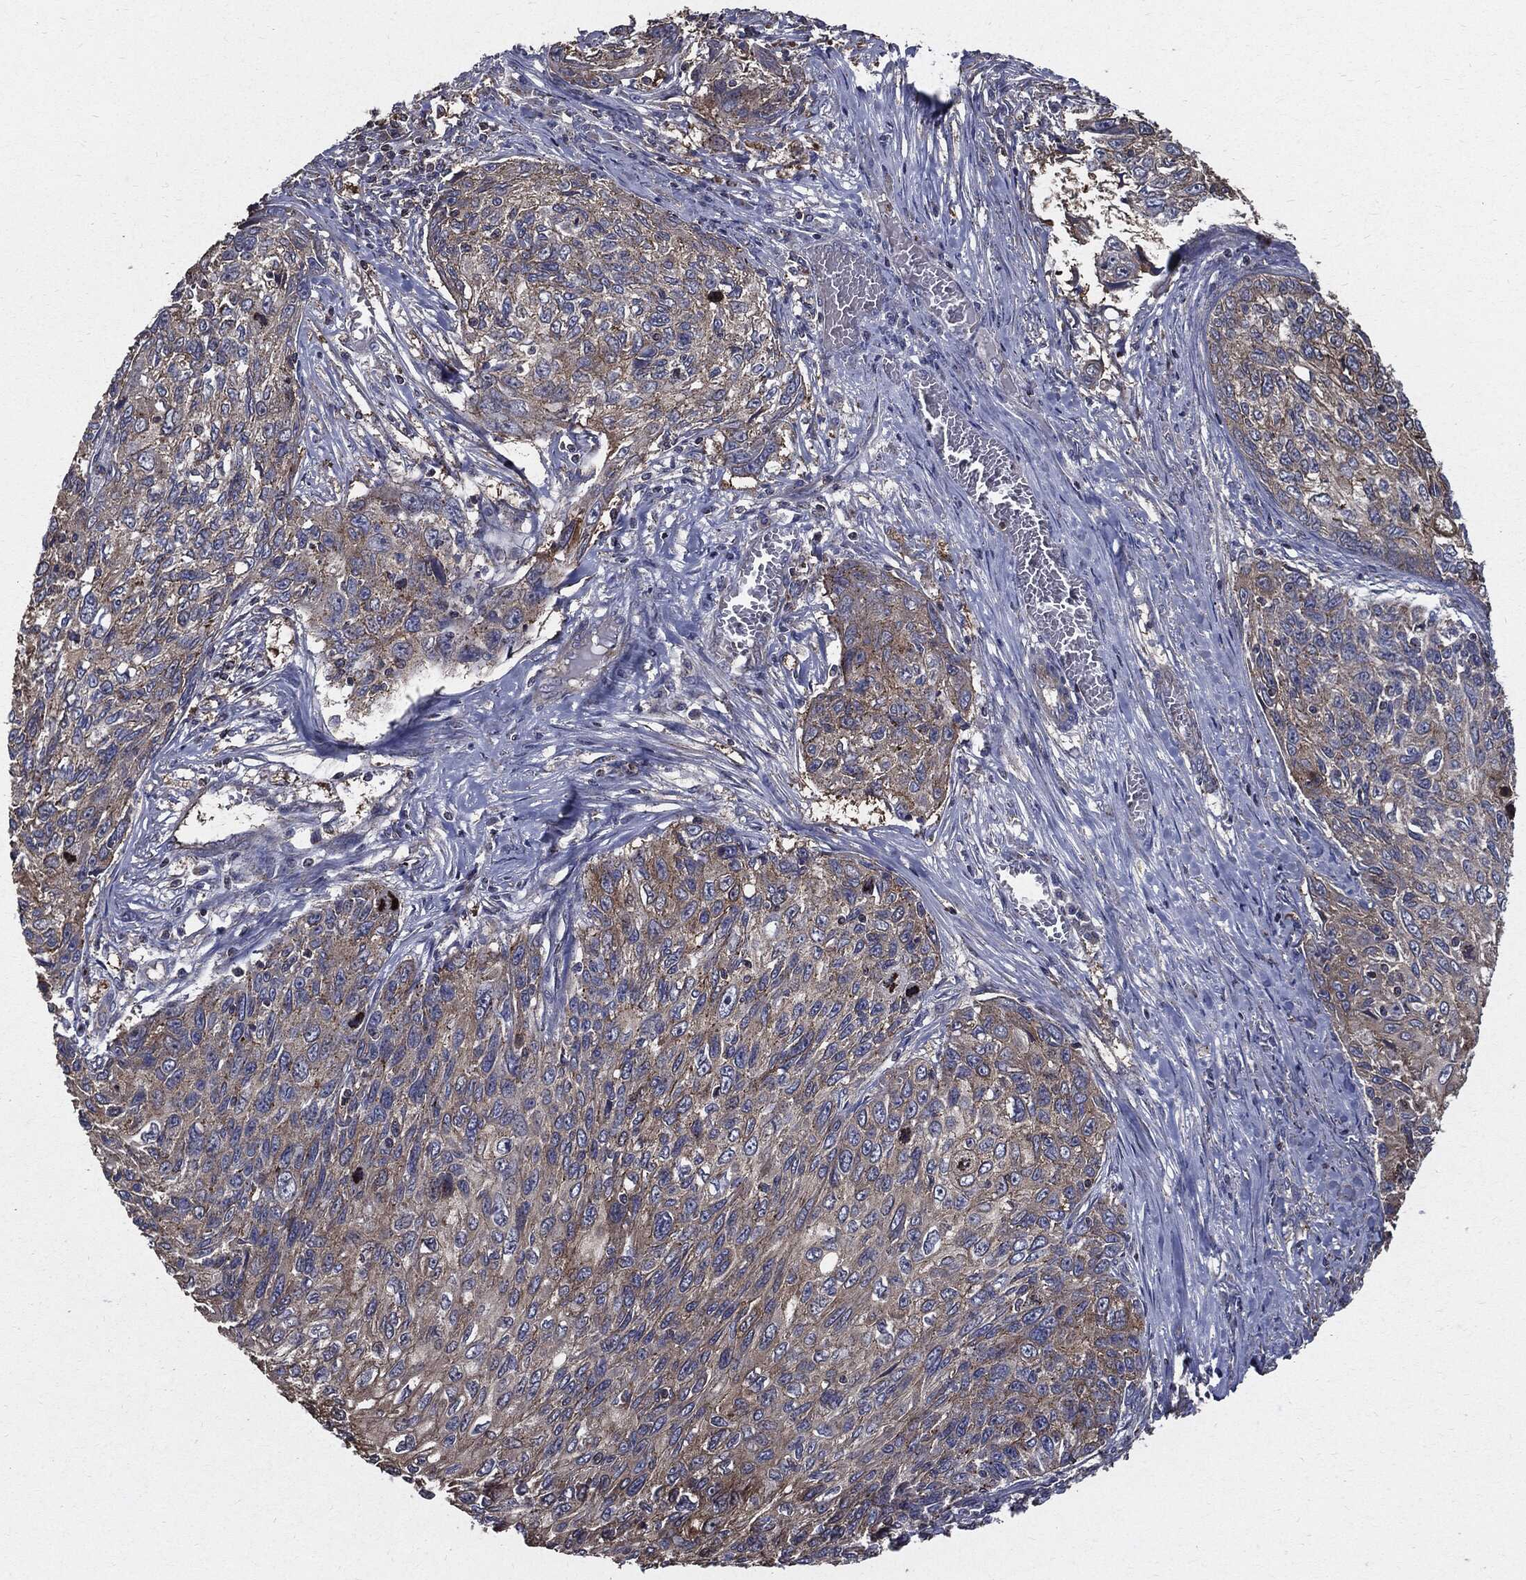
{"staining": {"intensity": "weak", "quantity": "<25%", "location": "cytoplasmic/membranous"}, "tissue": "skin cancer", "cell_type": "Tumor cells", "image_type": "cancer", "snomed": [{"axis": "morphology", "description": "Squamous cell carcinoma, NOS"}, {"axis": "topography", "description": "Skin"}], "caption": "Histopathology image shows no protein staining in tumor cells of squamous cell carcinoma (skin) tissue.", "gene": "PDCD6IP", "patient": {"sex": "male", "age": 92}}